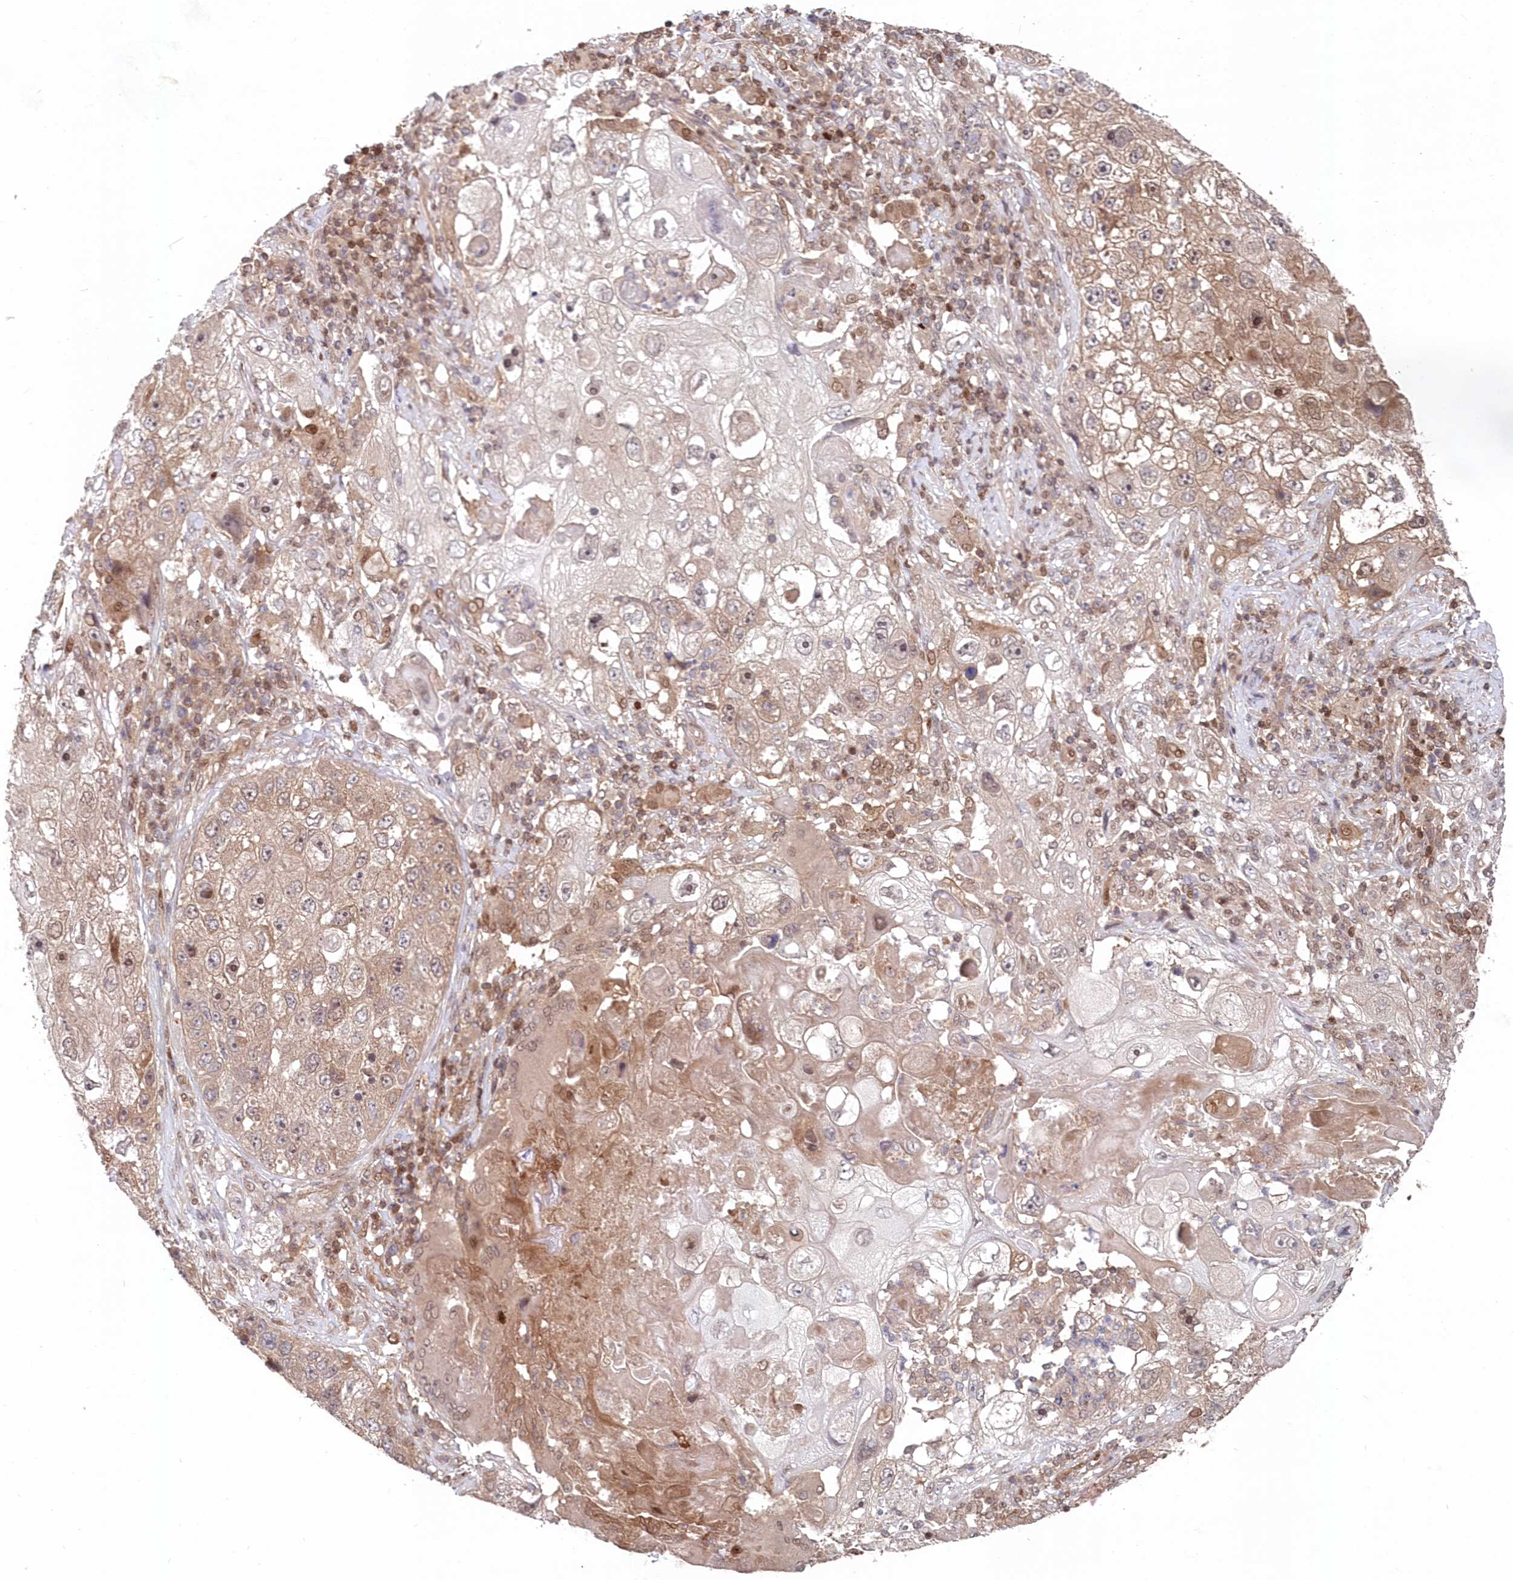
{"staining": {"intensity": "weak", "quantity": "25%-75%", "location": "cytoplasmic/membranous,nuclear"}, "tissue": "lung cancer", "cell_type": "Tumor cells", "image_type": "cancer", "snomed": [{"axis": "morphology", "description": "Squamous cell carcinoma, NOS"}, {"axis": "topography", "description": "Lung"}], "caption": "A micrograph showing weak cytoplasmic/membranous and nuclear expression in about 25%-75% of tumor cells in squamous cell carcinoma (lung), as visualized by brown immunohistochemical staining.", "gene": "ABHD14B", "patient": {"sex": "male", "age": 61}}